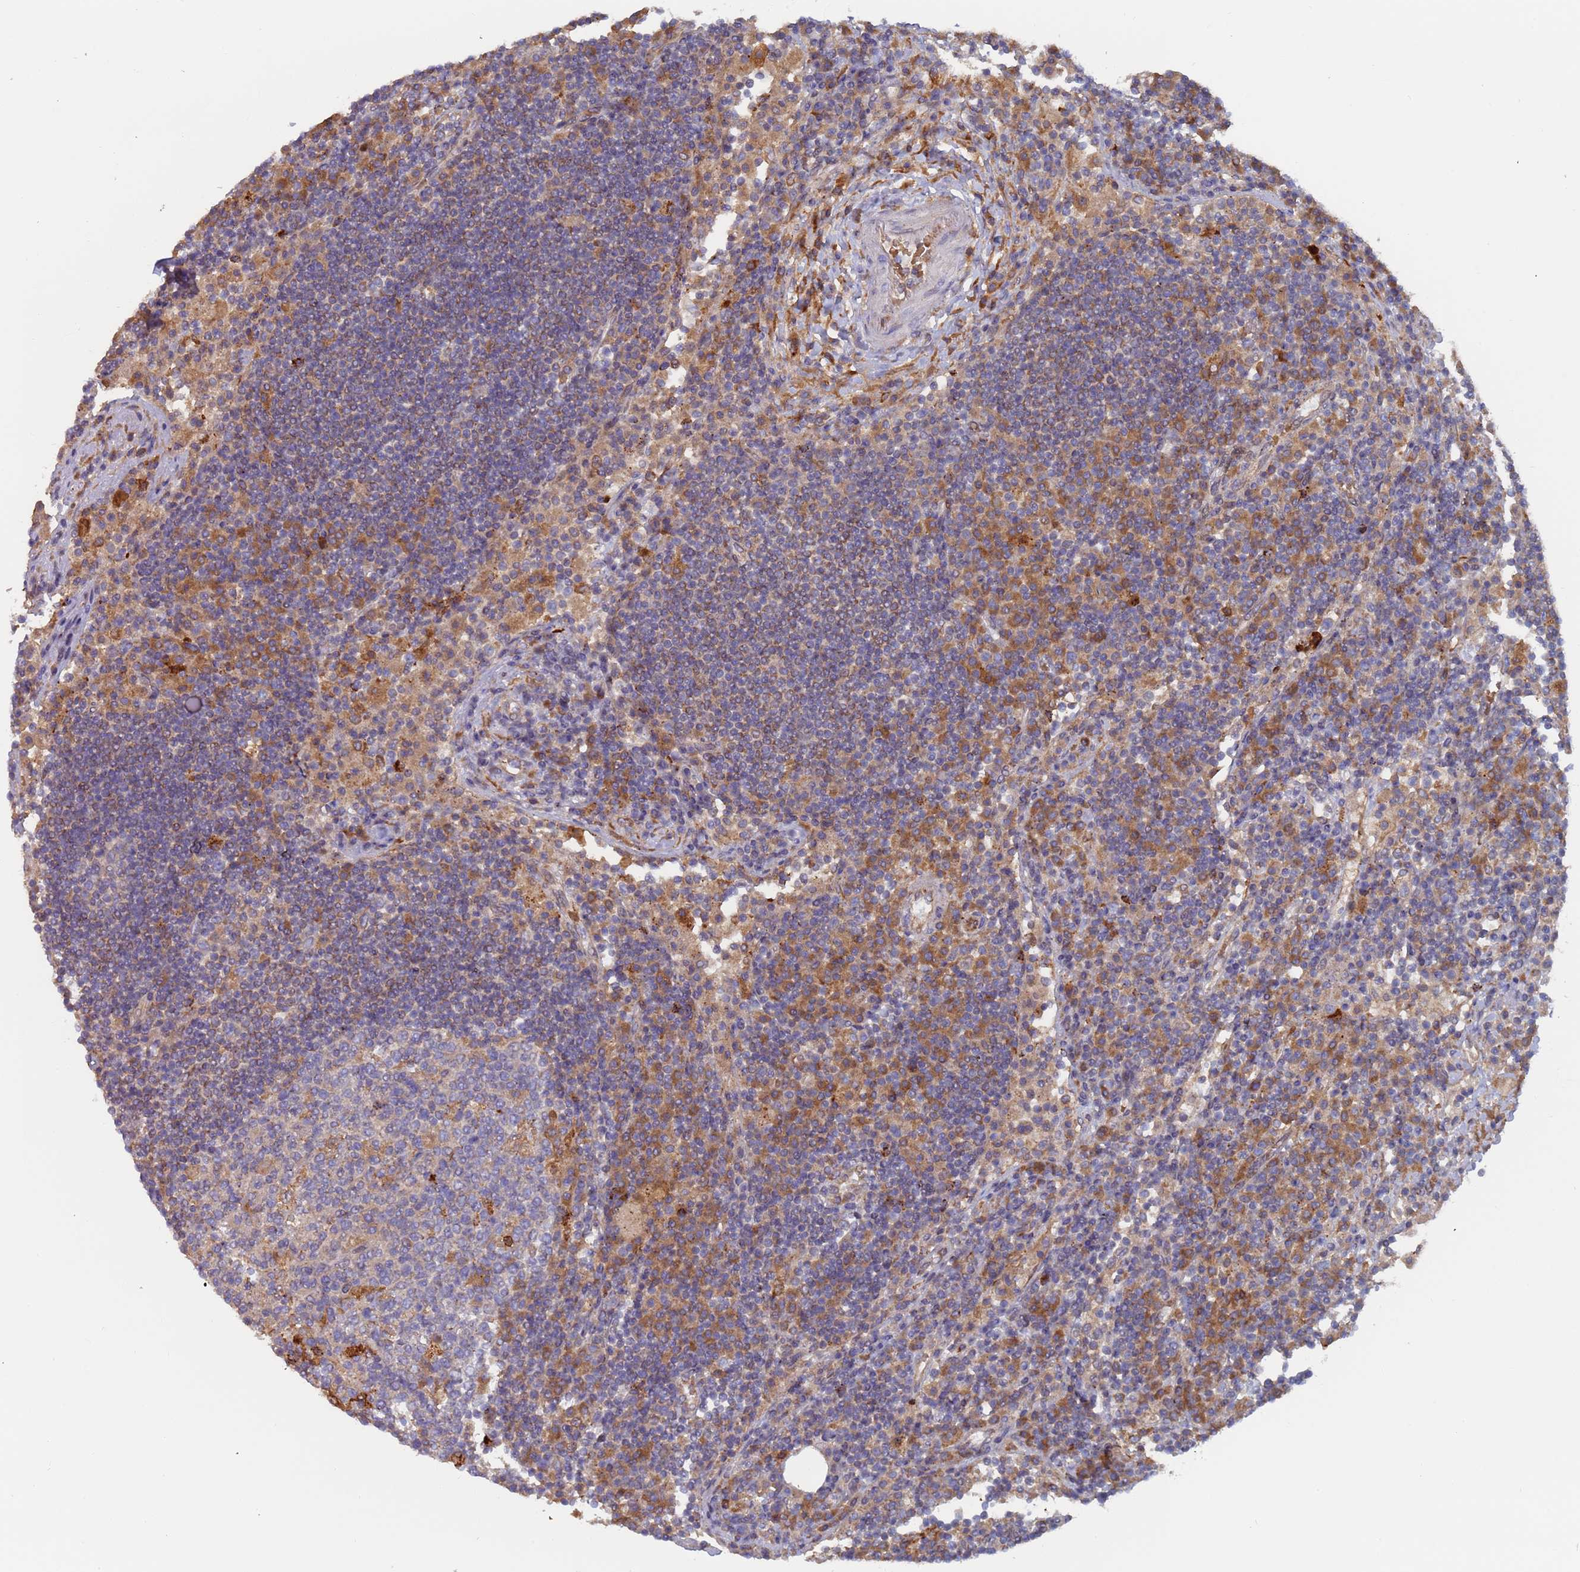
{"staining": {"intensity": "negative", "quantity": "none", "location": "none"}, "tissue": "lymph node", "cell_type": "Germinal center cells", "image_type": "normal", "snomed": [{"axis": "morphology", "description": "Normal tissue, NOS"}, {"axis": "topography", "description": "Lymph node"}], "caption": "Micrograph shows no significant protein expression in germinal center cells of unremarkable lymph node.", "gene": "MALRD1", "patient": {"sex": "female", "age": 53}}